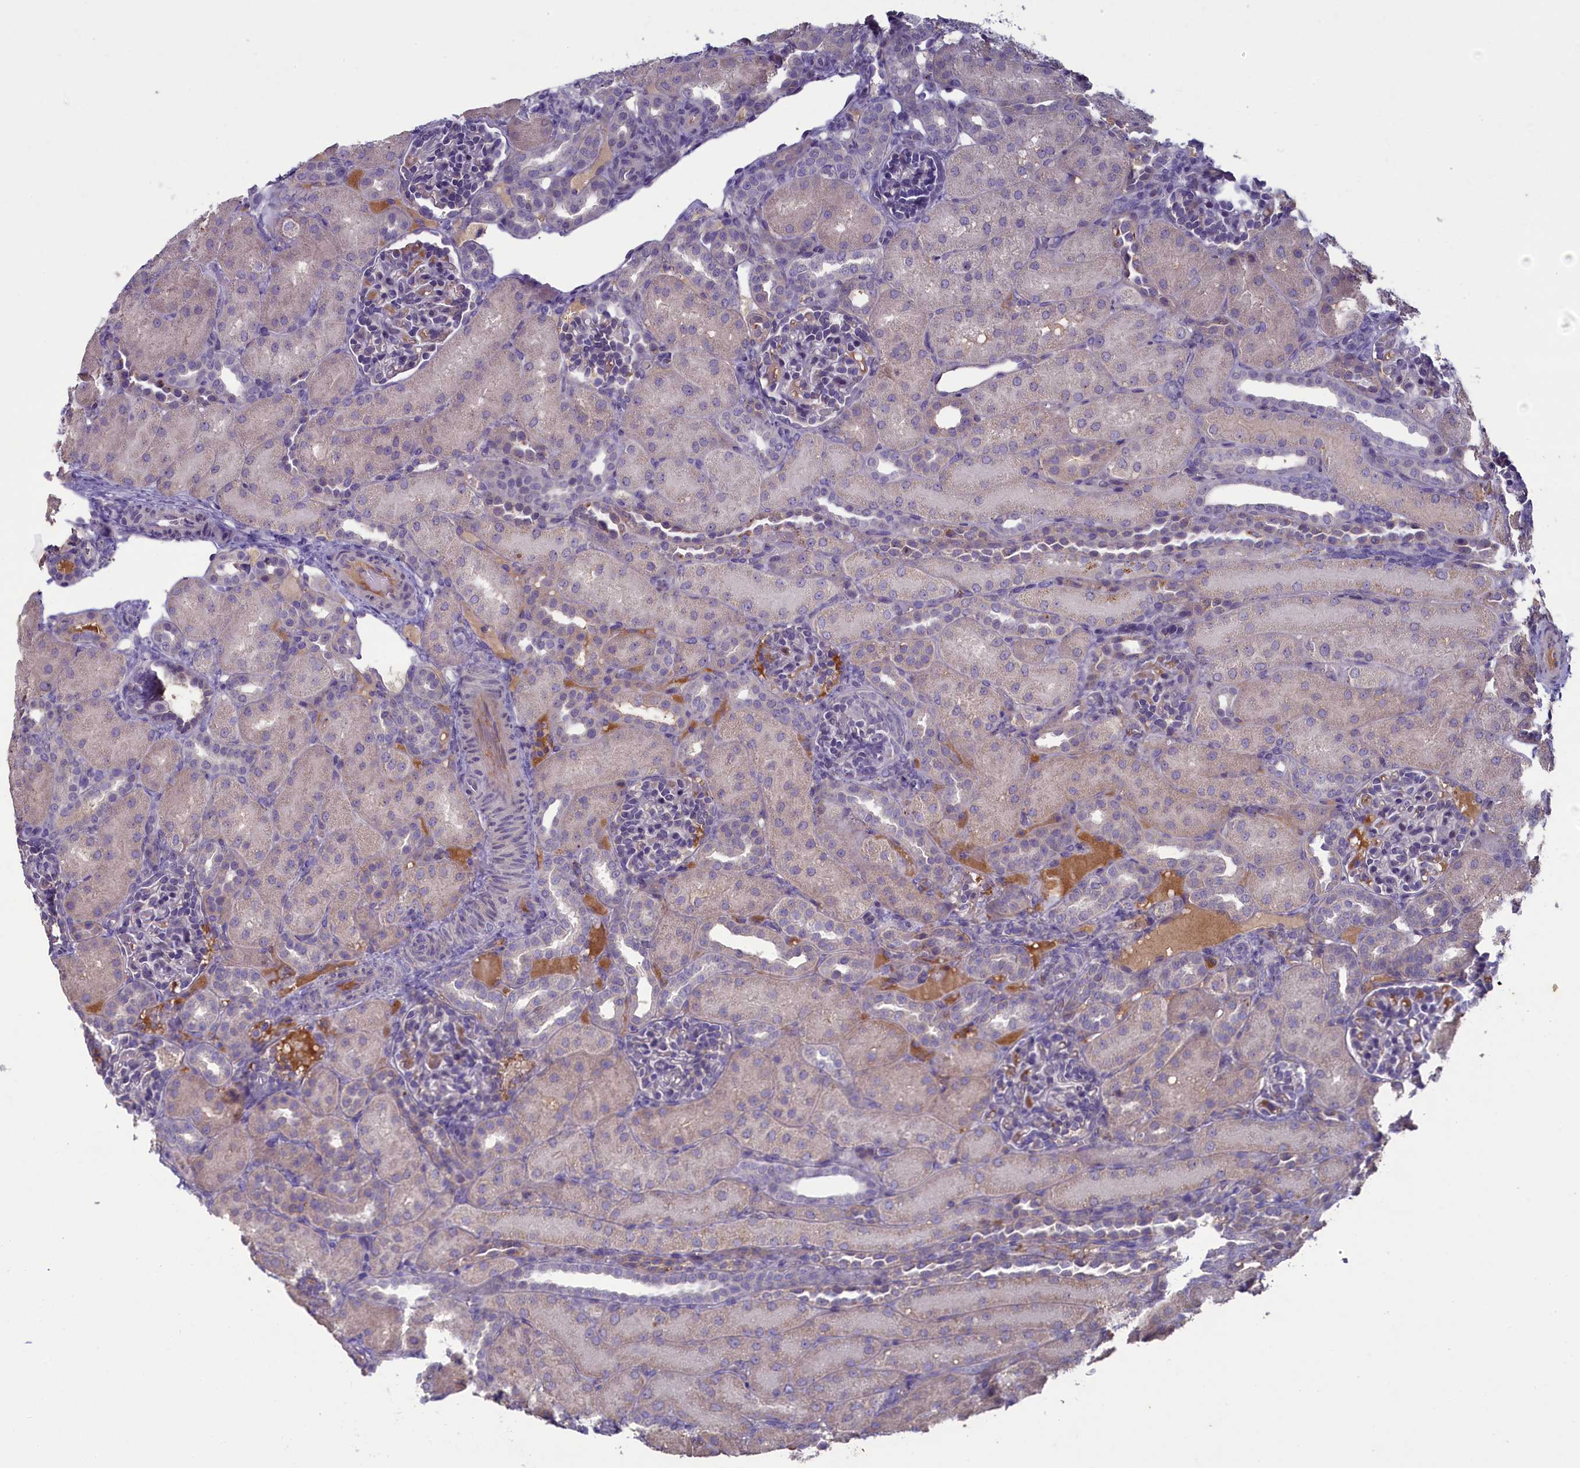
{"staining": {"intensity": "negative", "quantity": "none", "location": "none"}, "tissue": "kidney", "cell_type": "Cells in glomeruli", "image_type": "normal", "snomed": [{"axis": "morphology", "description": "Normal tissue, NOS"}, {"axis": "topography", "description": "Kidney"}], "caption": "The micrograph shows no significant expression in cells in glomeruli of kidney.", "gene": "ATF7IP2", "patient": {"sex": "male", "age": 1}}